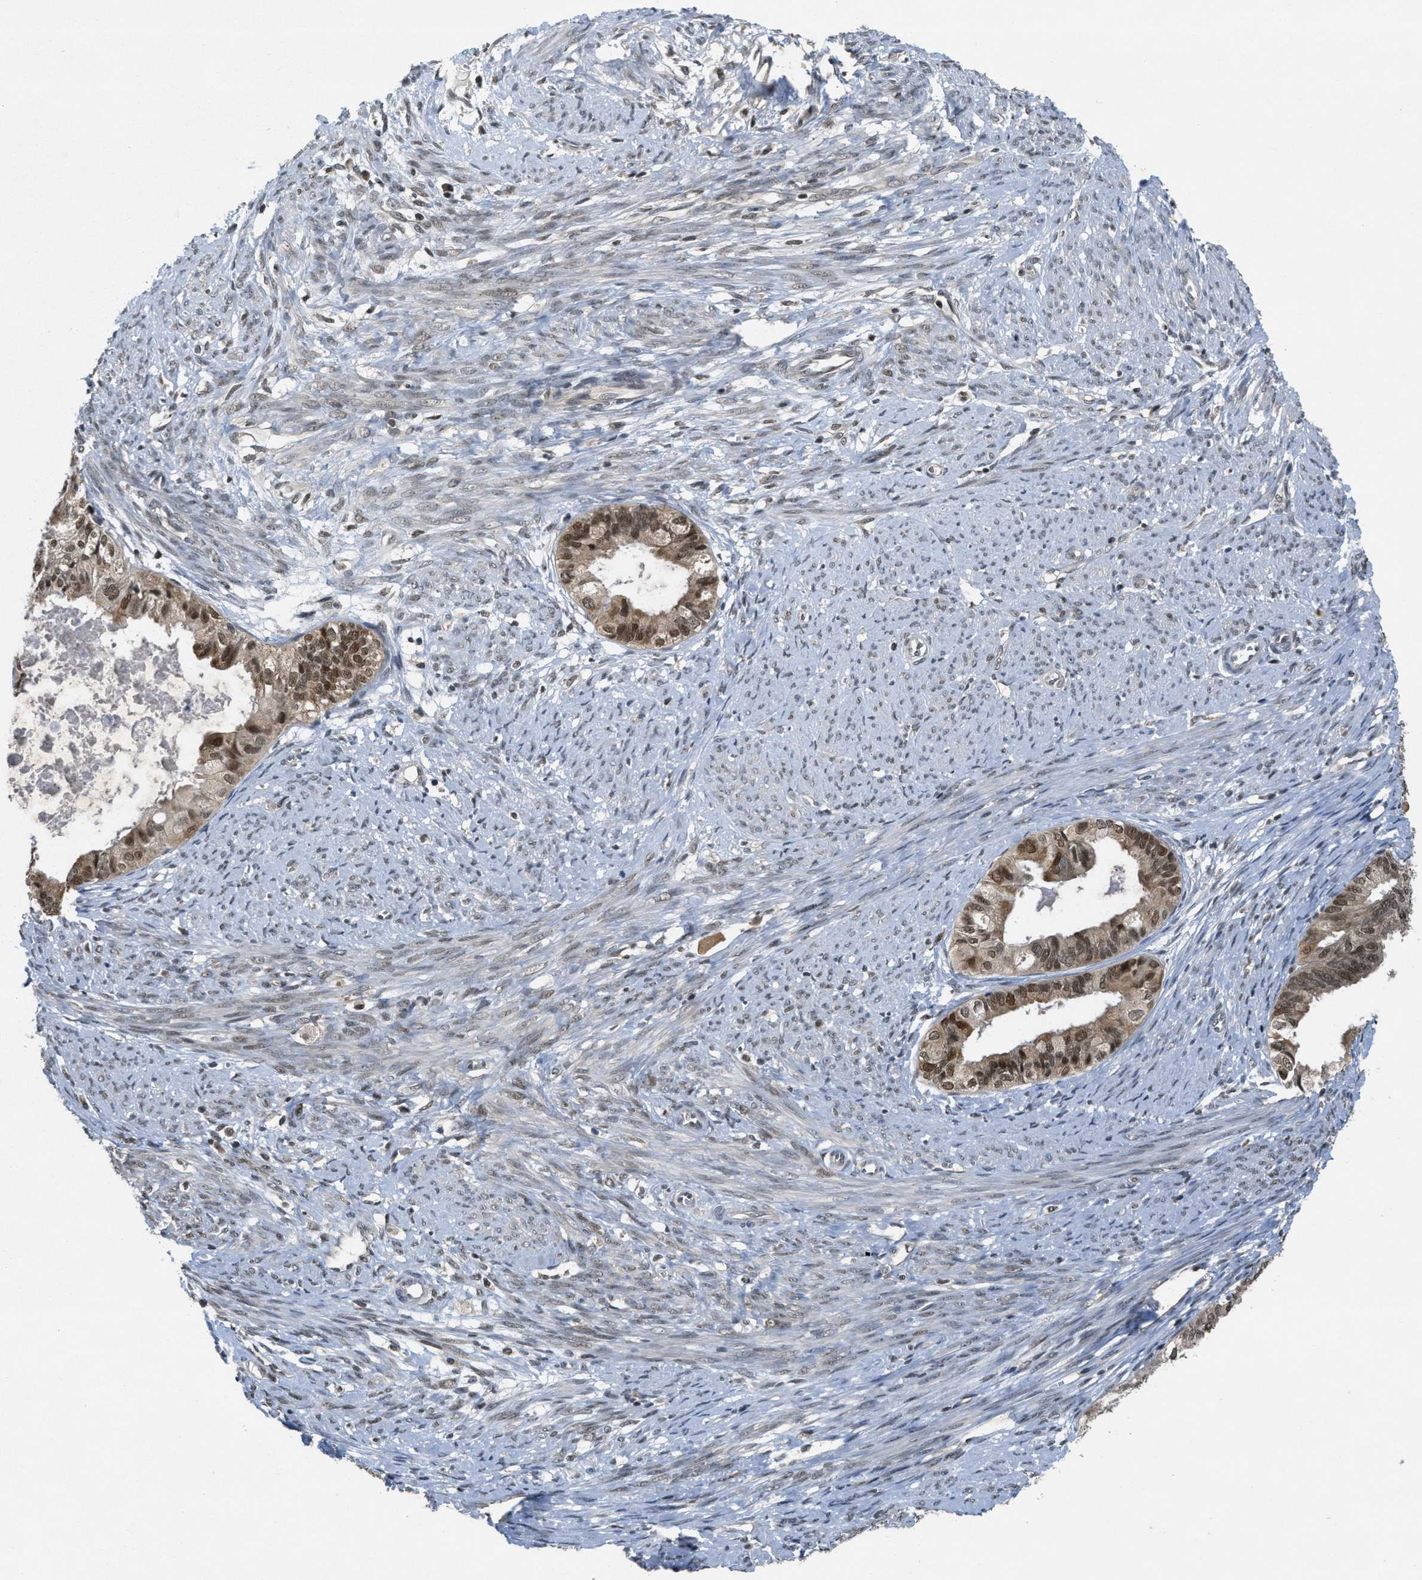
{"staining": {"intensity": "moderate", "quantity": ">75%", "location": "cytoplasmic/membranous,nuclear"}, "tissue": "cervical cancer", "cell_type": "Tumor cells", "image_type": "cancer", "snomed": [{"axis": "morphology", "description": "Normal tissue, NOS"}, {"axis": "morphology", "description": "Adenocarcinoma, NOS"}, {"axis": "topography", "description": "Cervix"}, {"axis": "topography", "description": "Endometrium"}], "caption": "The micrograph exhibits immunohistochemical staining of cervical adenocarcinoma. There is moderate cytoplasmic/membranous and nuclear staining is appreciated in about >75% of tumor cells.", "gene": "DNAJB1", "patient": {"sex": "female", "age": 86}}